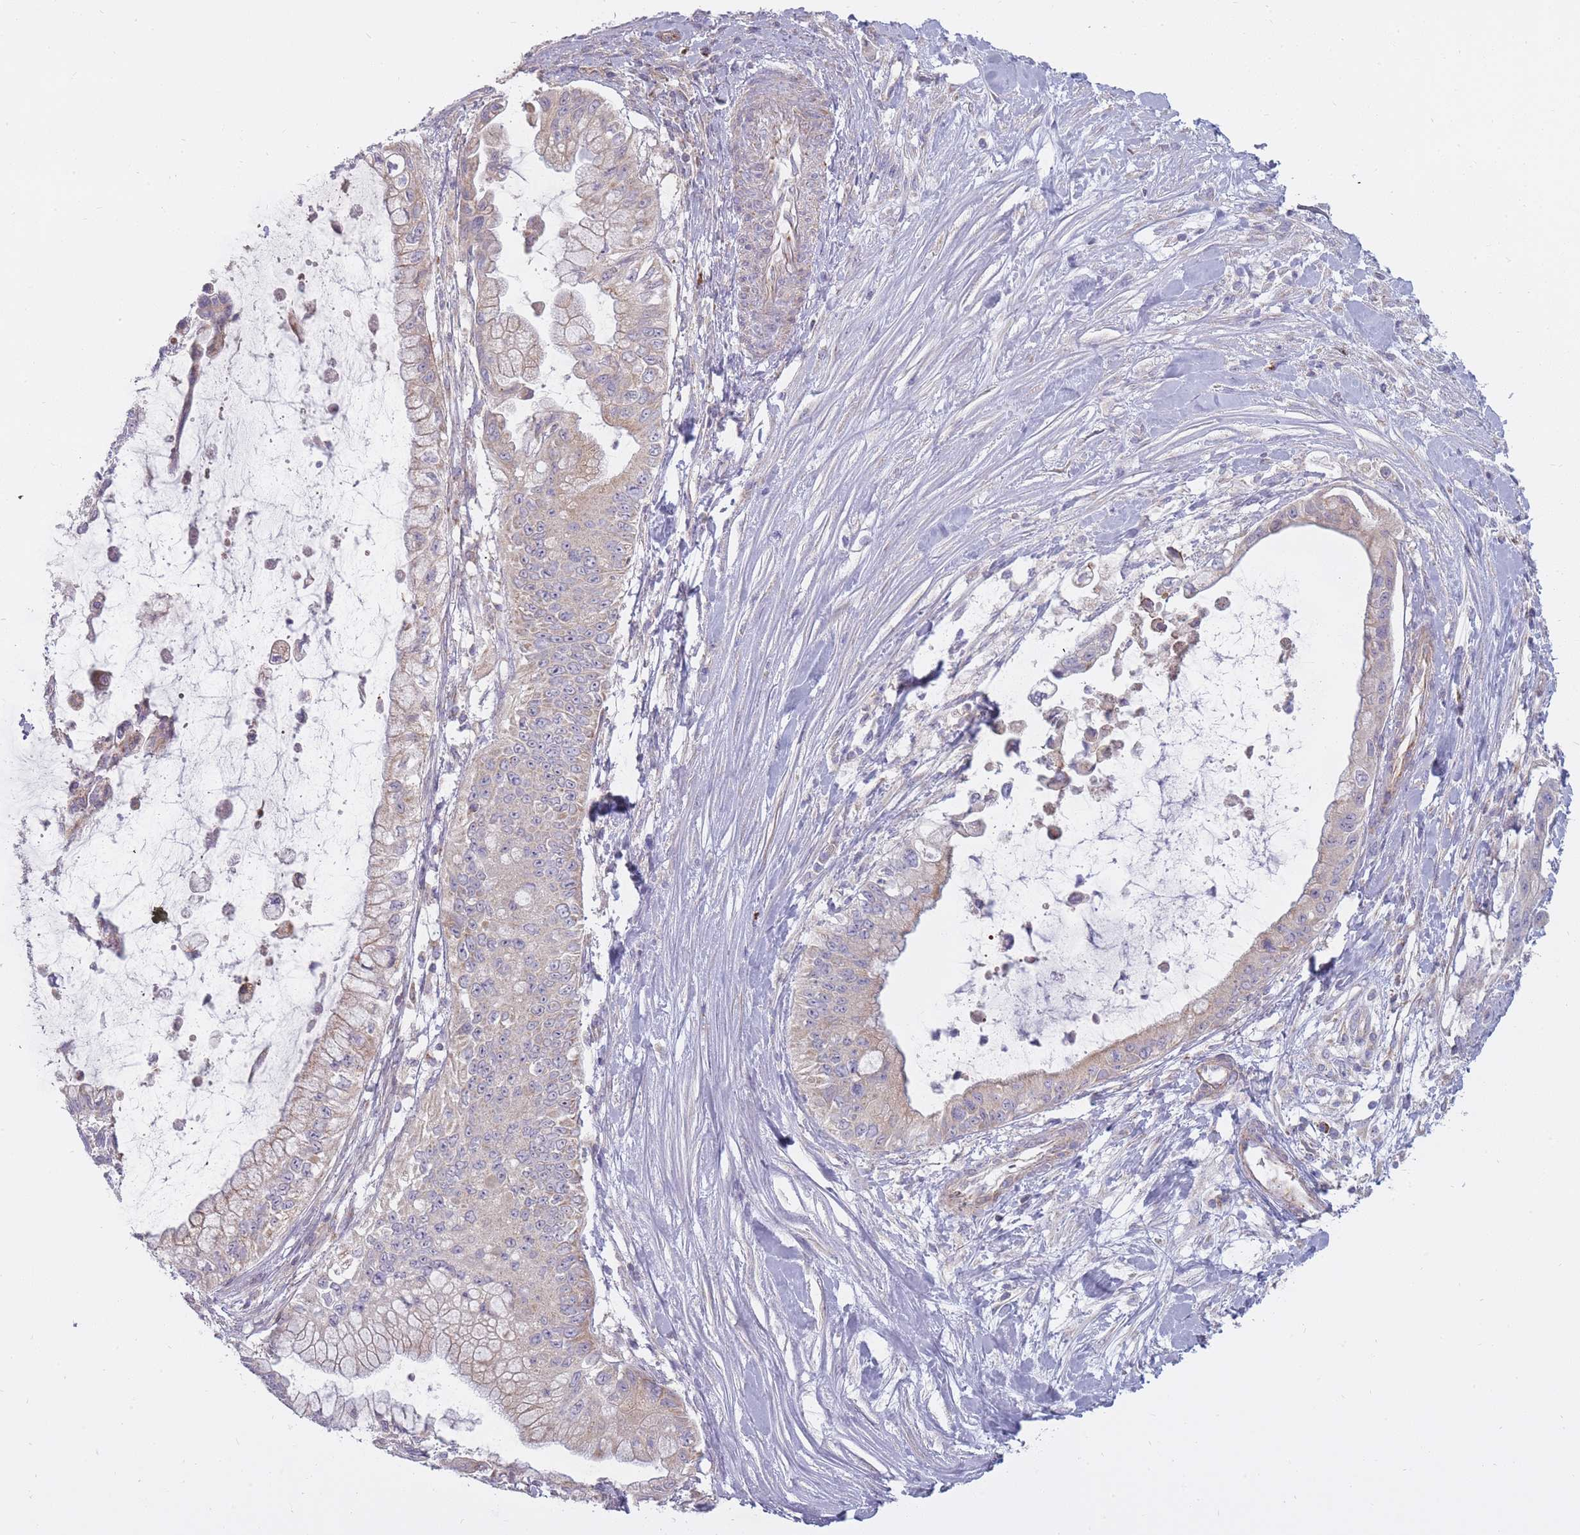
{"staining": {"intensity": "weak", "quantity": "<25%", "location": "cytoplasmic/membranous"}, "tissue": "pancreatic cancer", "cell_type": "Tumor cells", "image_type": "cancer", "snomed": [{"axis": "morphology", "description": "Adenocarcinoma, NOS"}, {"axis": "topography", "description": "Pancreas"}], "caption": "Protein analysis of pancreatic cancer reveals no significant expression in tumor cells.", "gene": "ALKBH4", "patient": {"sex": "male", "age": 48}}